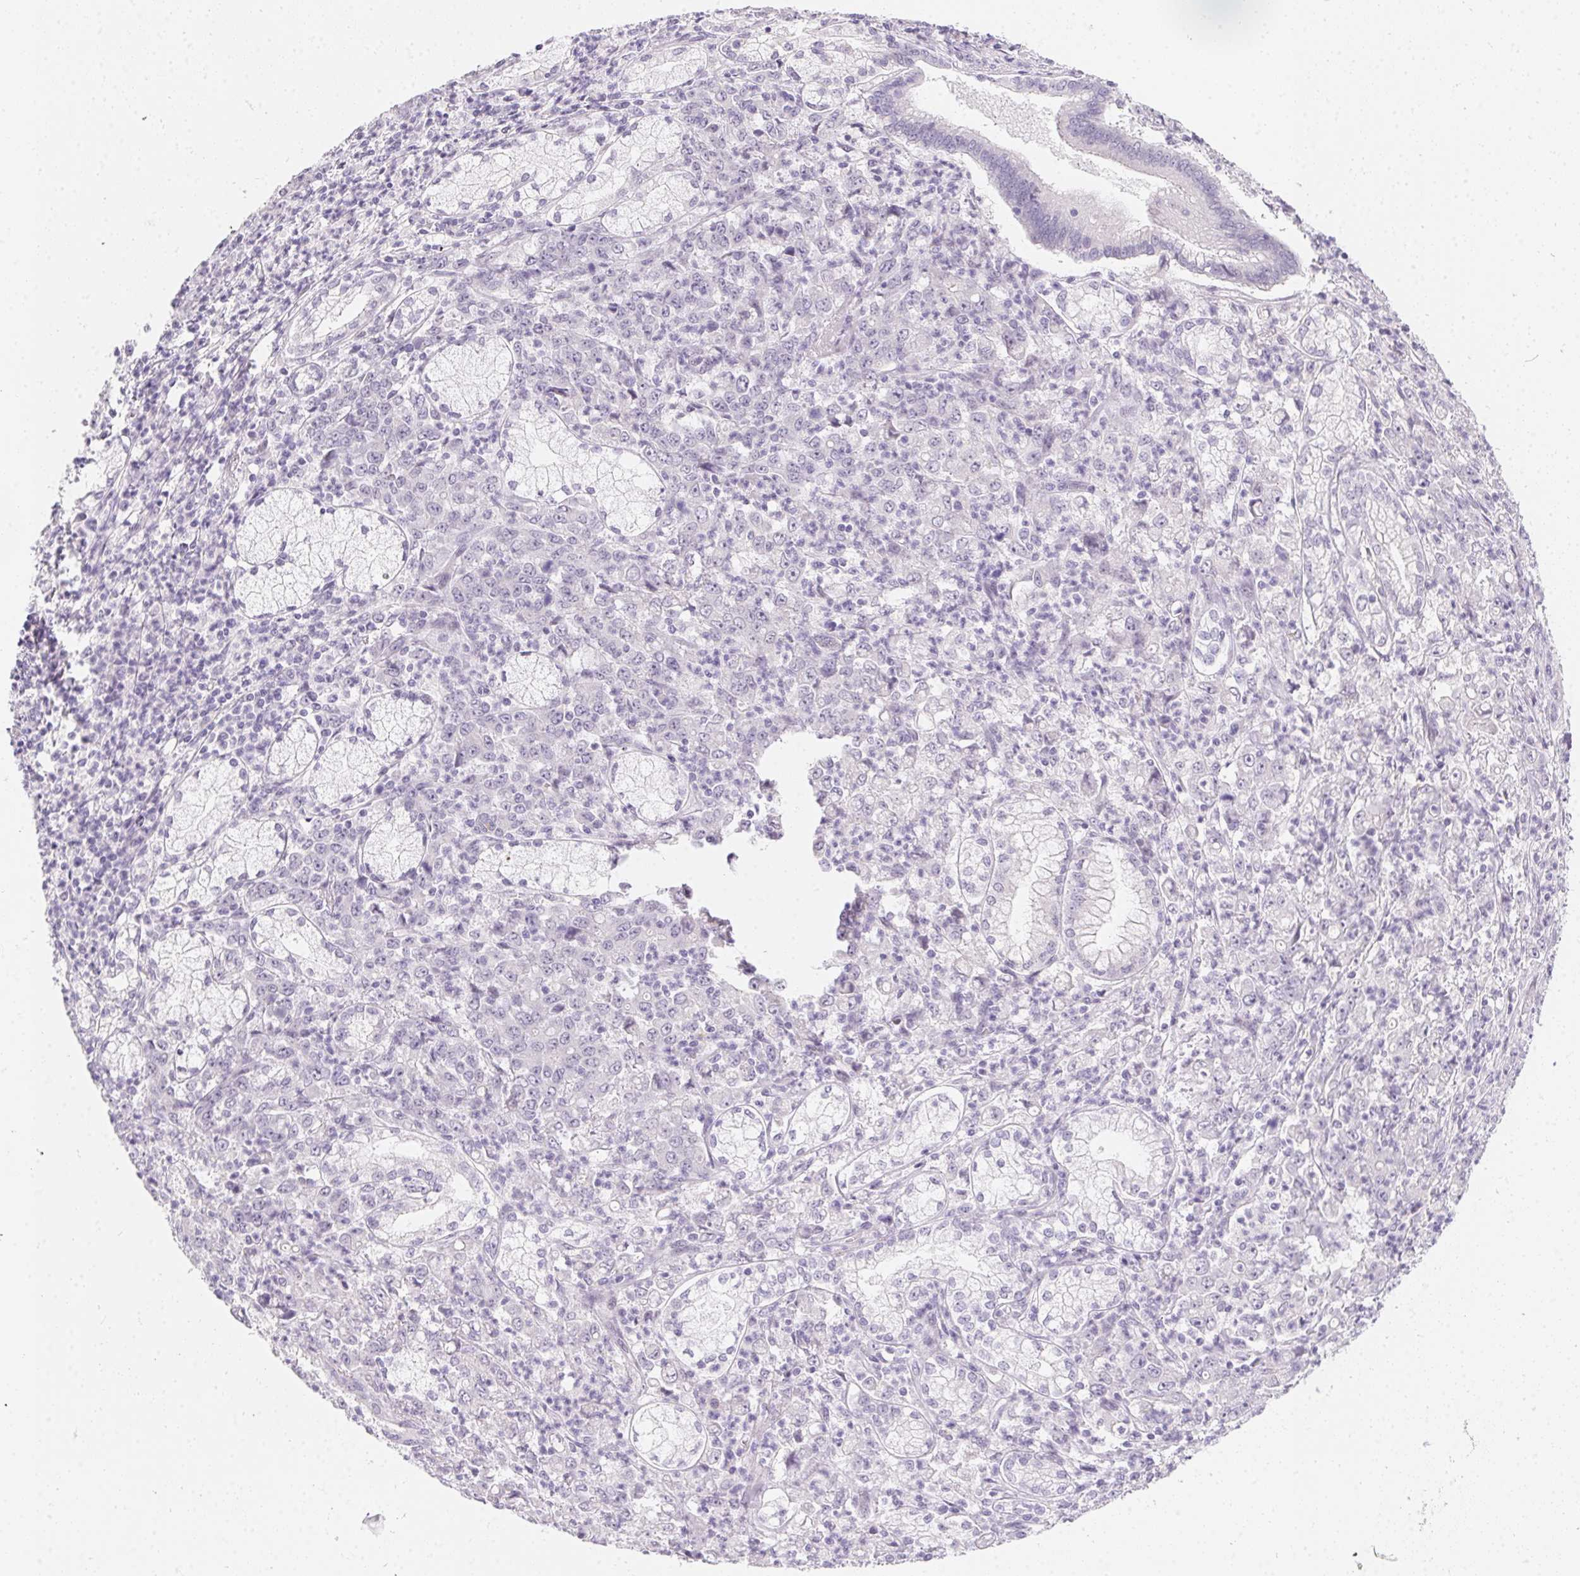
{"staining": {"intensity": "negative", "quantity": "none", "location": "none"}, "tissue": "stomach cancer", "cell_type": "Tumor cells", "image_type": "cancer", "snomed": [{"axis": "morphology", "description": "Adenocarcinoma, NOS"}, {"axis": "topography", "description": "Stomach, lower"}], "caption": "IHC of human stomach adenocarcinoma displays no expression in tumor cells. (Stains: DAB IHC with hematoxylin counter stain, Microscopy: brightfield microscopy at high magnification).", "gene": "MORC1", "patient": {"sex": "female", "age": 71}}